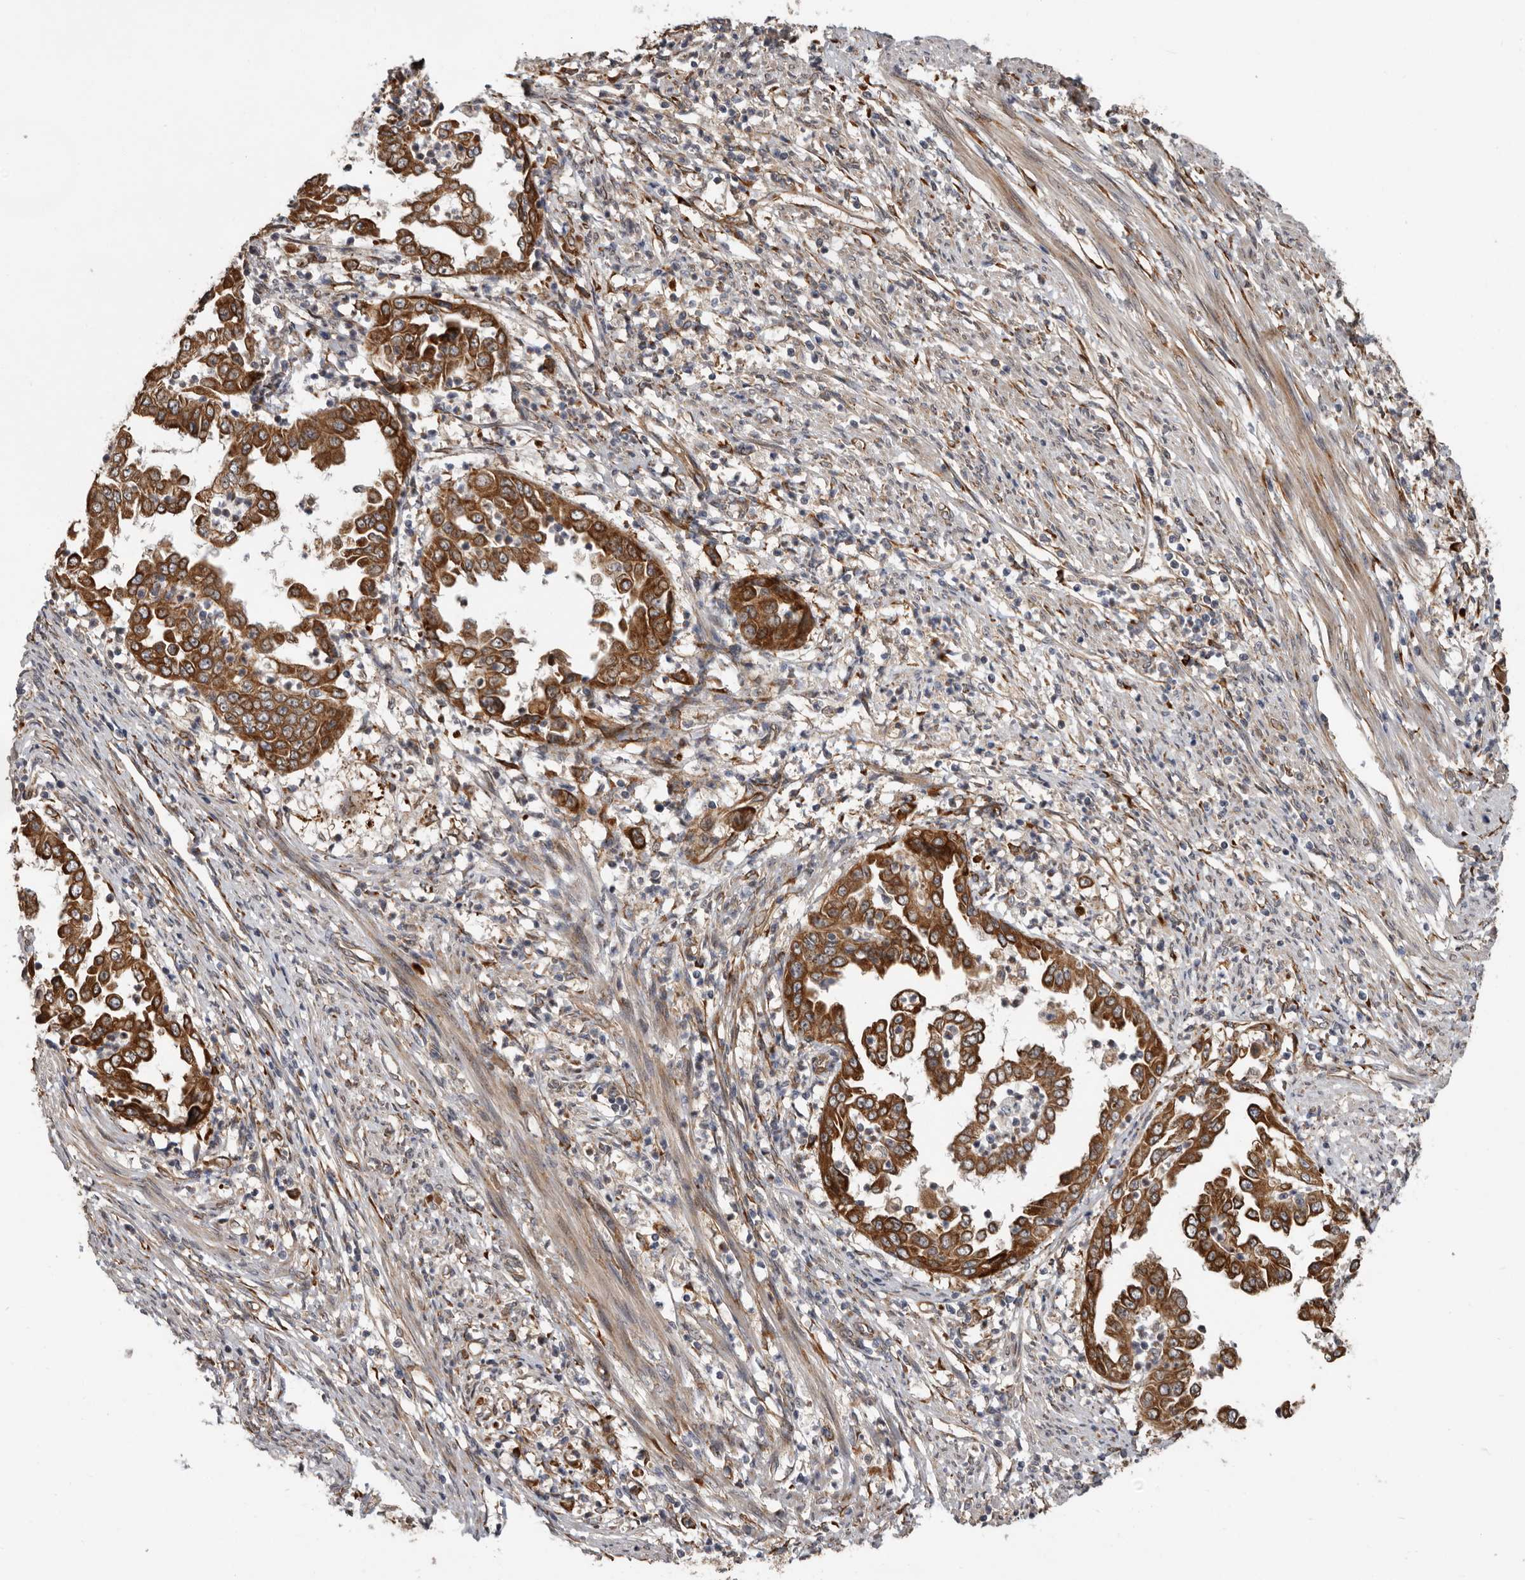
{"staining": {"intensity": "strong", "quantity": ">75%", "location": "cytoplasmic/membranous"}, "tissue": "endometrial cancer", "cell_type": "Tumor cells", "image_type": "cancer", "snomed": [{"axis": "morphology", "description": "Adenocarcinoma, NOS"}, {"axis": "topography", "description": "Endometrium"}], "caption": "This micrograph reveals IHC staining of endometrial cancer (adenocarcinoma), with high strong cytoplasmic/membranous positivity in about >75% of tumor cells.", "gene": "MTF1", "patient": {"sex": "female", "age": 85}}